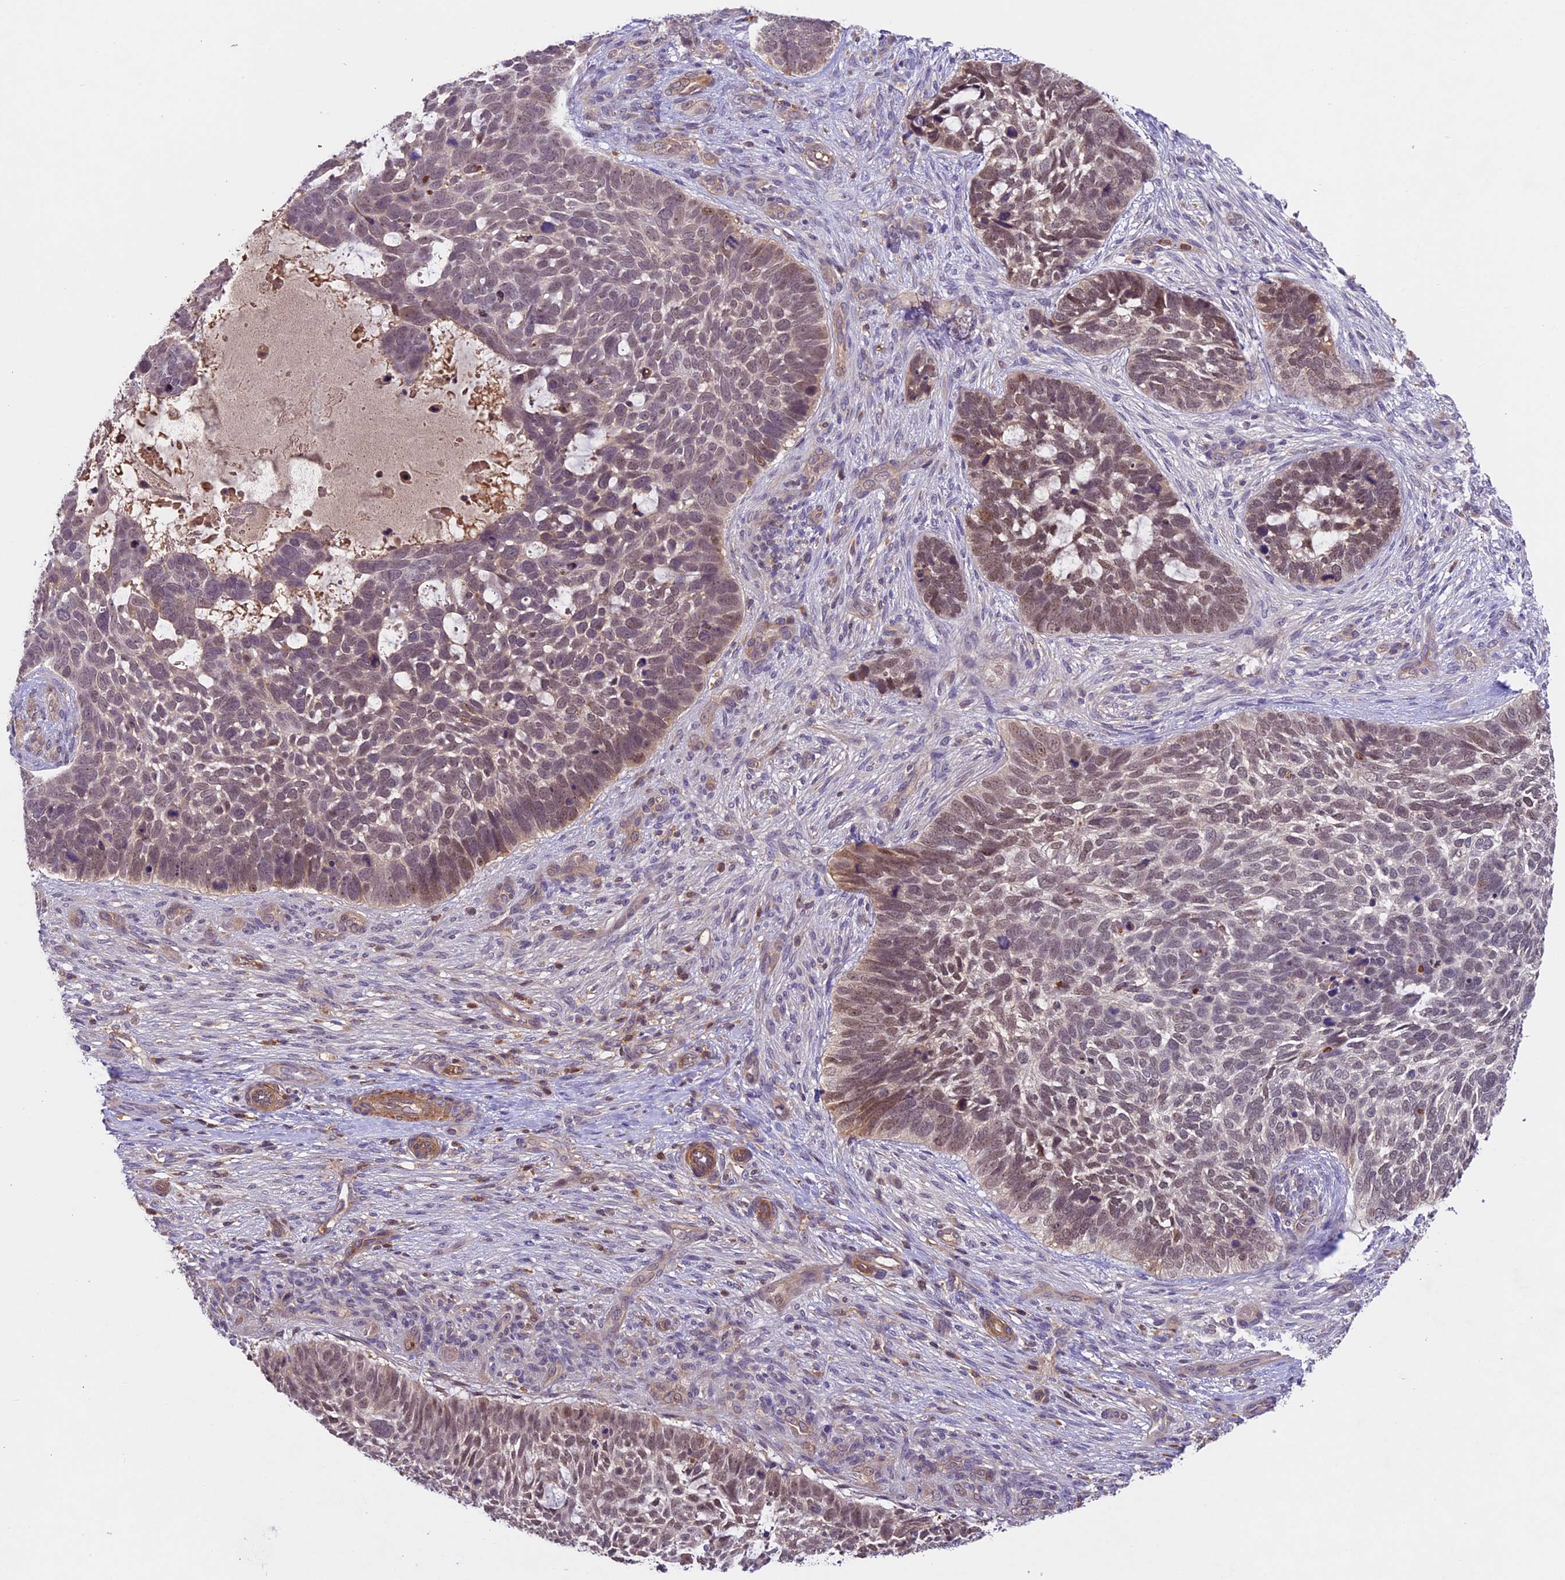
{"staining": {"intensity": "weak", "quantity": ">75%", "location": "nuclear"}, "tissue": "skin cancer", "cell_type": "Tumor cells", "image_type": "cancer", "snomed": [{"axis": "morphology", "description": "Basal cell carcinoma"}, {"axis": "topography", "description": "Skin"}], "caption": "Immunohistochemistry of skin cancer shows low levels of weak nuclear positivity in about >75% of tumor cells. The staining was performed using DAB to visualize the protein expression in brown, while the nuclei were stained in blue with hematoxylin (Magnification: 20x).", "gene": "TBC1D1", "patient": {"sex": "male", "age": 88}}